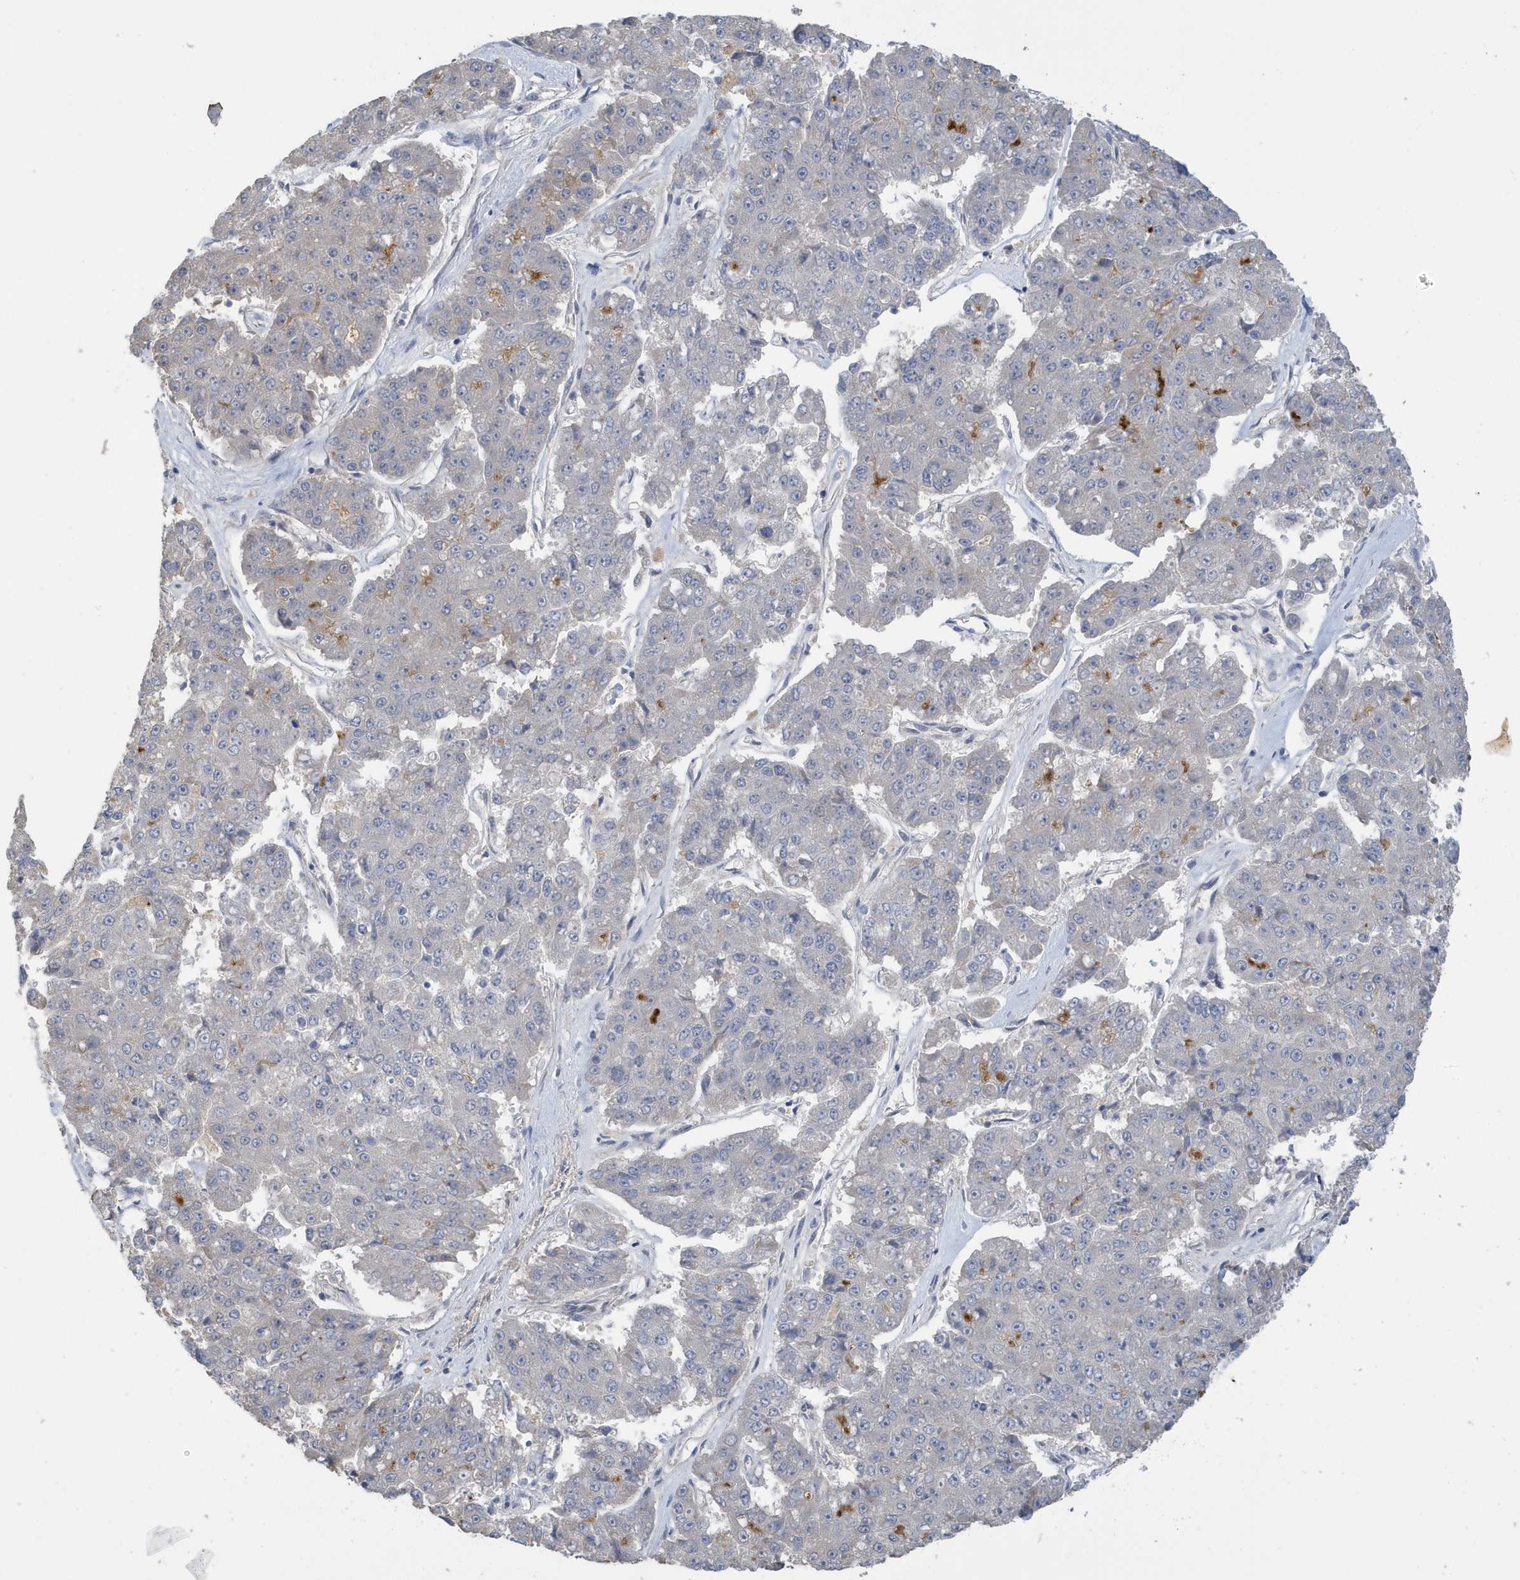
{"staining": {"intensity": "negative", "quantity": "none", "location": "none"}, "tissue": "pancreatic cancer", "cell_type": "Tumor cells", "image_type": "cancer", "snomed": [{"axis": "morphology", "description": "Adenocarcinoma, NOS"}, {"axis": "topography", "description": "Pancreas"}], "caption": "Micrograph shows no protein staining in tumor cells of pancreatic adenocarcinoma tissue. (DAB immunohistochemistry (IHC) with hematoxylin counter stain).", "gene": "NCOA7", "patient": {"sex": "male", "age": 50}}